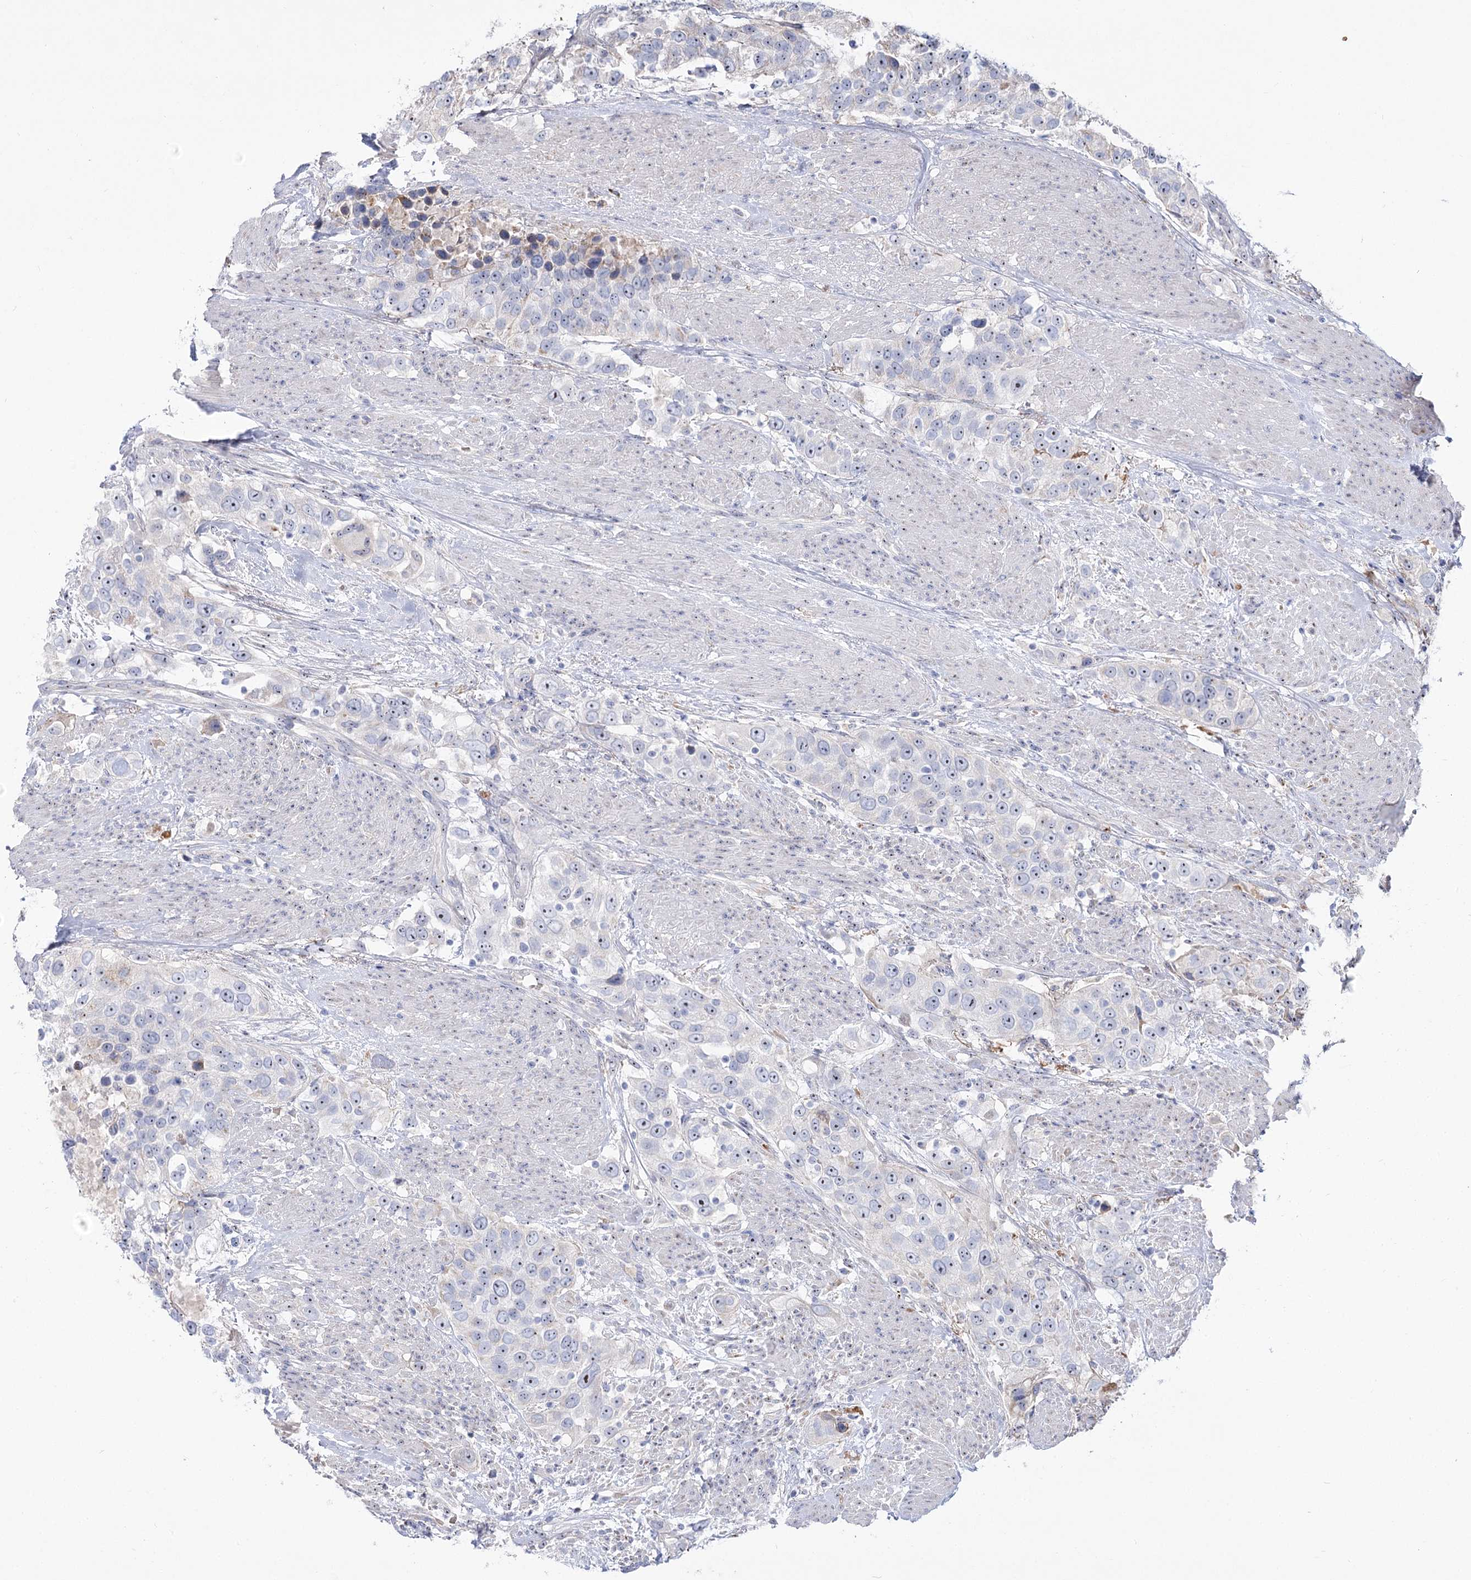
{"staining": {"intensity": "negative", "quantity": "none", "location": "none"}, "tissue": "urothelial cancer", "cell_type": "Tumor cells", "image_type": "cancer", "snomed": [{"axis": "morphology", "description": "Urothelial carcinoma, High grade"}, {"axis": "topography", "description": "Urinary bladder"}], "caption": "High-grade urothelial carcinoma was stained to show a protein in brown. There is no significant staining in tumor cells.", "gene": "SUOX", "patient": {"sex": "female", "age": 80}}